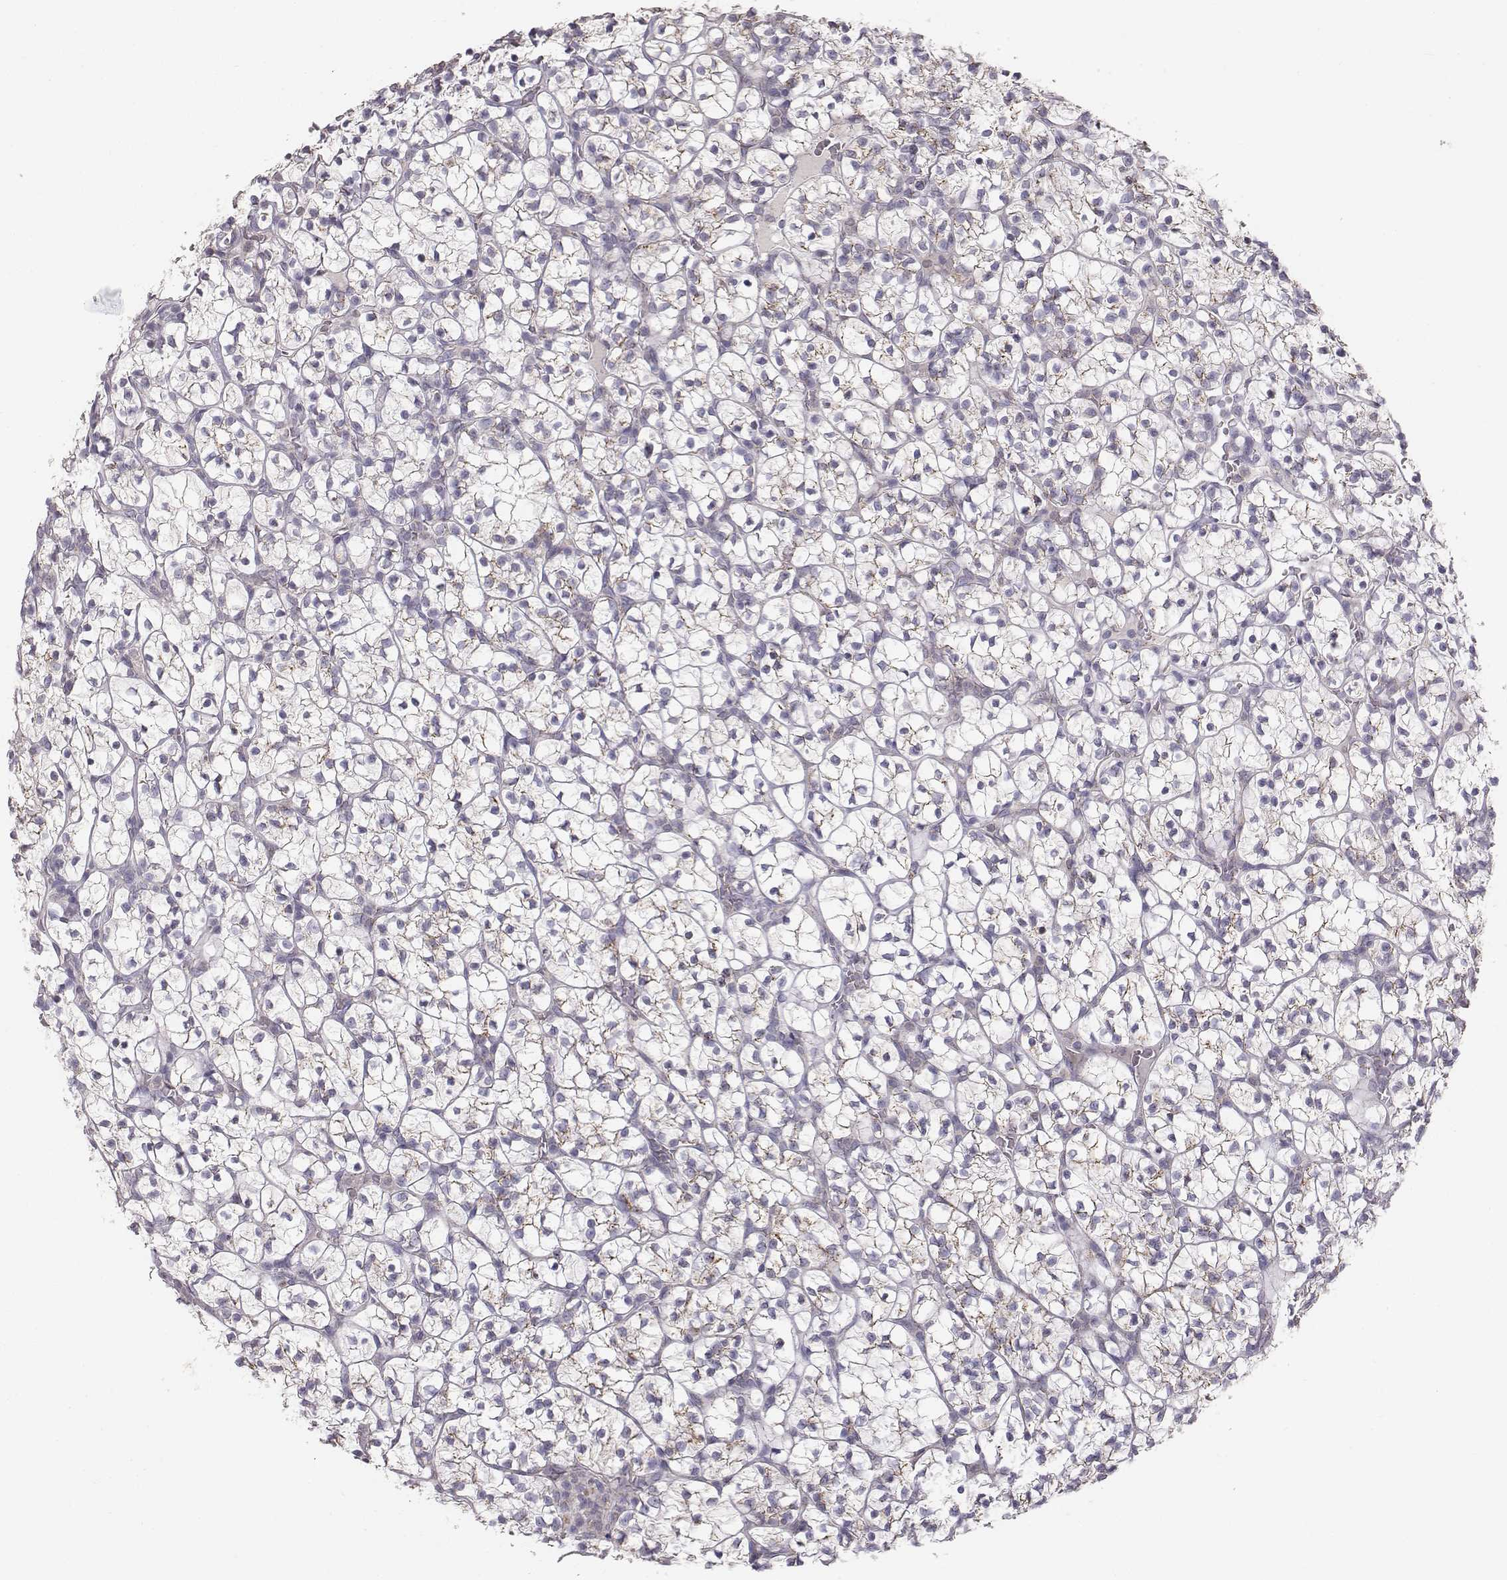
{"staining": {"intensity": "negative", "quantity": "none", "location": "none"}, "tissue": "renal cancer", "cell_type": "Tumor cells", "image_type": "cancer", "snomed": [{"axis": "morphology", "description": "Adenocarcinoma, NOS"}, {"axis": "topography", "description": "Kidney"}], "caption": "This is an immunohistochemistry photomicrograph of renal adenocarcinoma. There is no expression in tumor cells.", "gene": "ABCD3", "patient": {"sex": "female", "age": 89}}